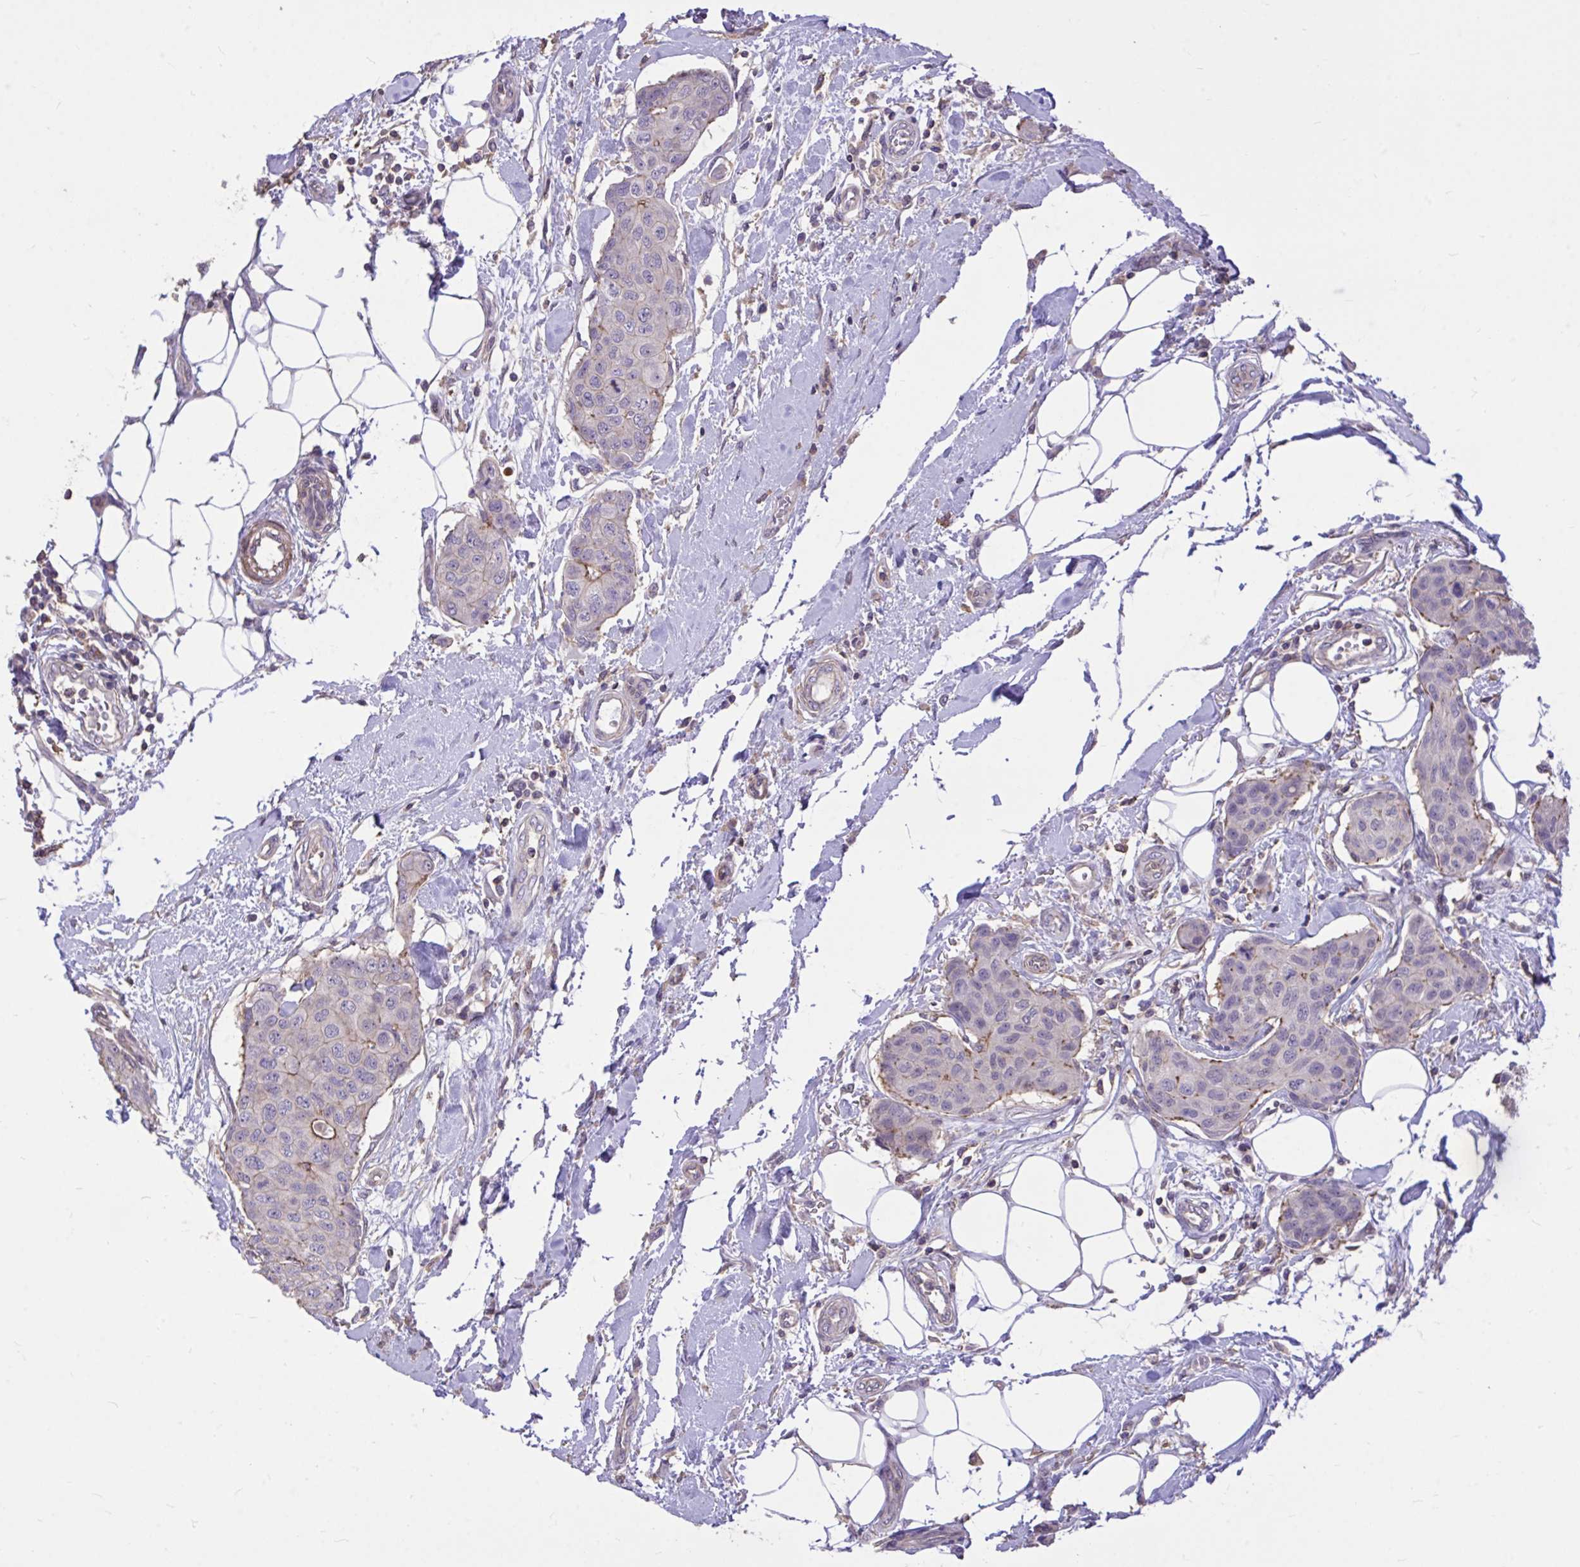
{"staining": {"intensity": "moderate", "quantity": "<25%", "location": "cytoplasmic/membranous"}, "tissue": "breast cancer", "cell_type": "Tumor cells", "image_type": "cancer", "snomed": [{"axis": "morphology", "description": "Duct carcinoma"}, {"axis": "topography", "description": "Breast"}, {"axis": "topography", "description": "Lymph node"}], "caption": "A brown stain shows moderate cytoplasmic/membranous expression of a protein in infiltrating ductal carcinoma (breast) tumor cells.", "gene": "IGFL2", "patient": {"sex": "female", "age": 80}}